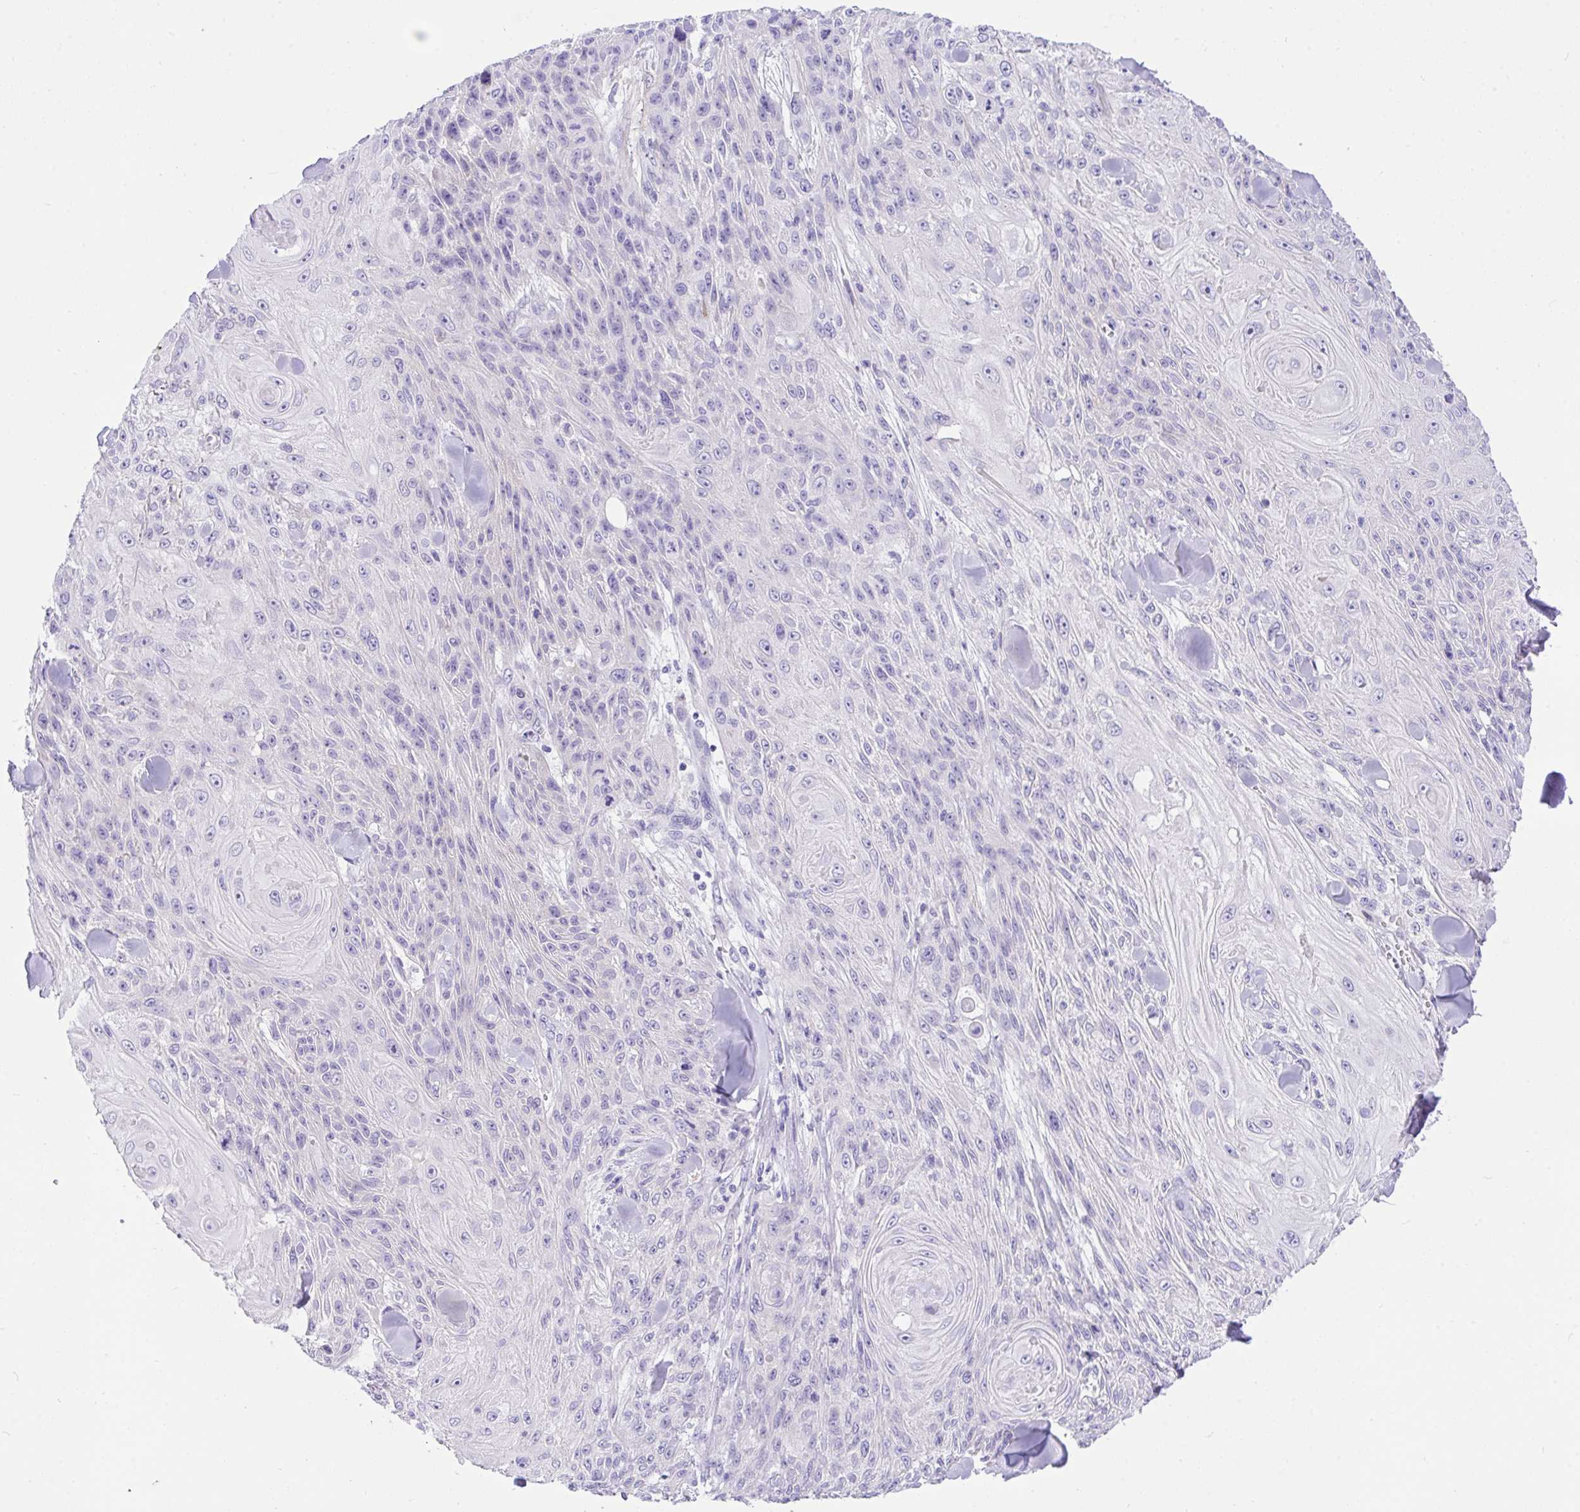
{"staining": {"intensity": "negative", "quantity": "none", "location": "none"}, "tissue": "skin cancer", "cell_type": "Tumor cells", "image_type": "cancer", "snomed": [{"axis": "morphology", "description": "Squamous cell carcinoma, NOS"}, {"axis": "topography", "description": "Skin"}], "caption": "Tumor cells are negative for protein expression in human skin squamous cell carcinoma. (Stains: DAB immunohistochemistry (IHC) with hematoxylin counter stain, Microscopy: brightfield microscopy at high magnification).", "gene": "TLN2", "patient": {"sex": "male", "age": 88}}